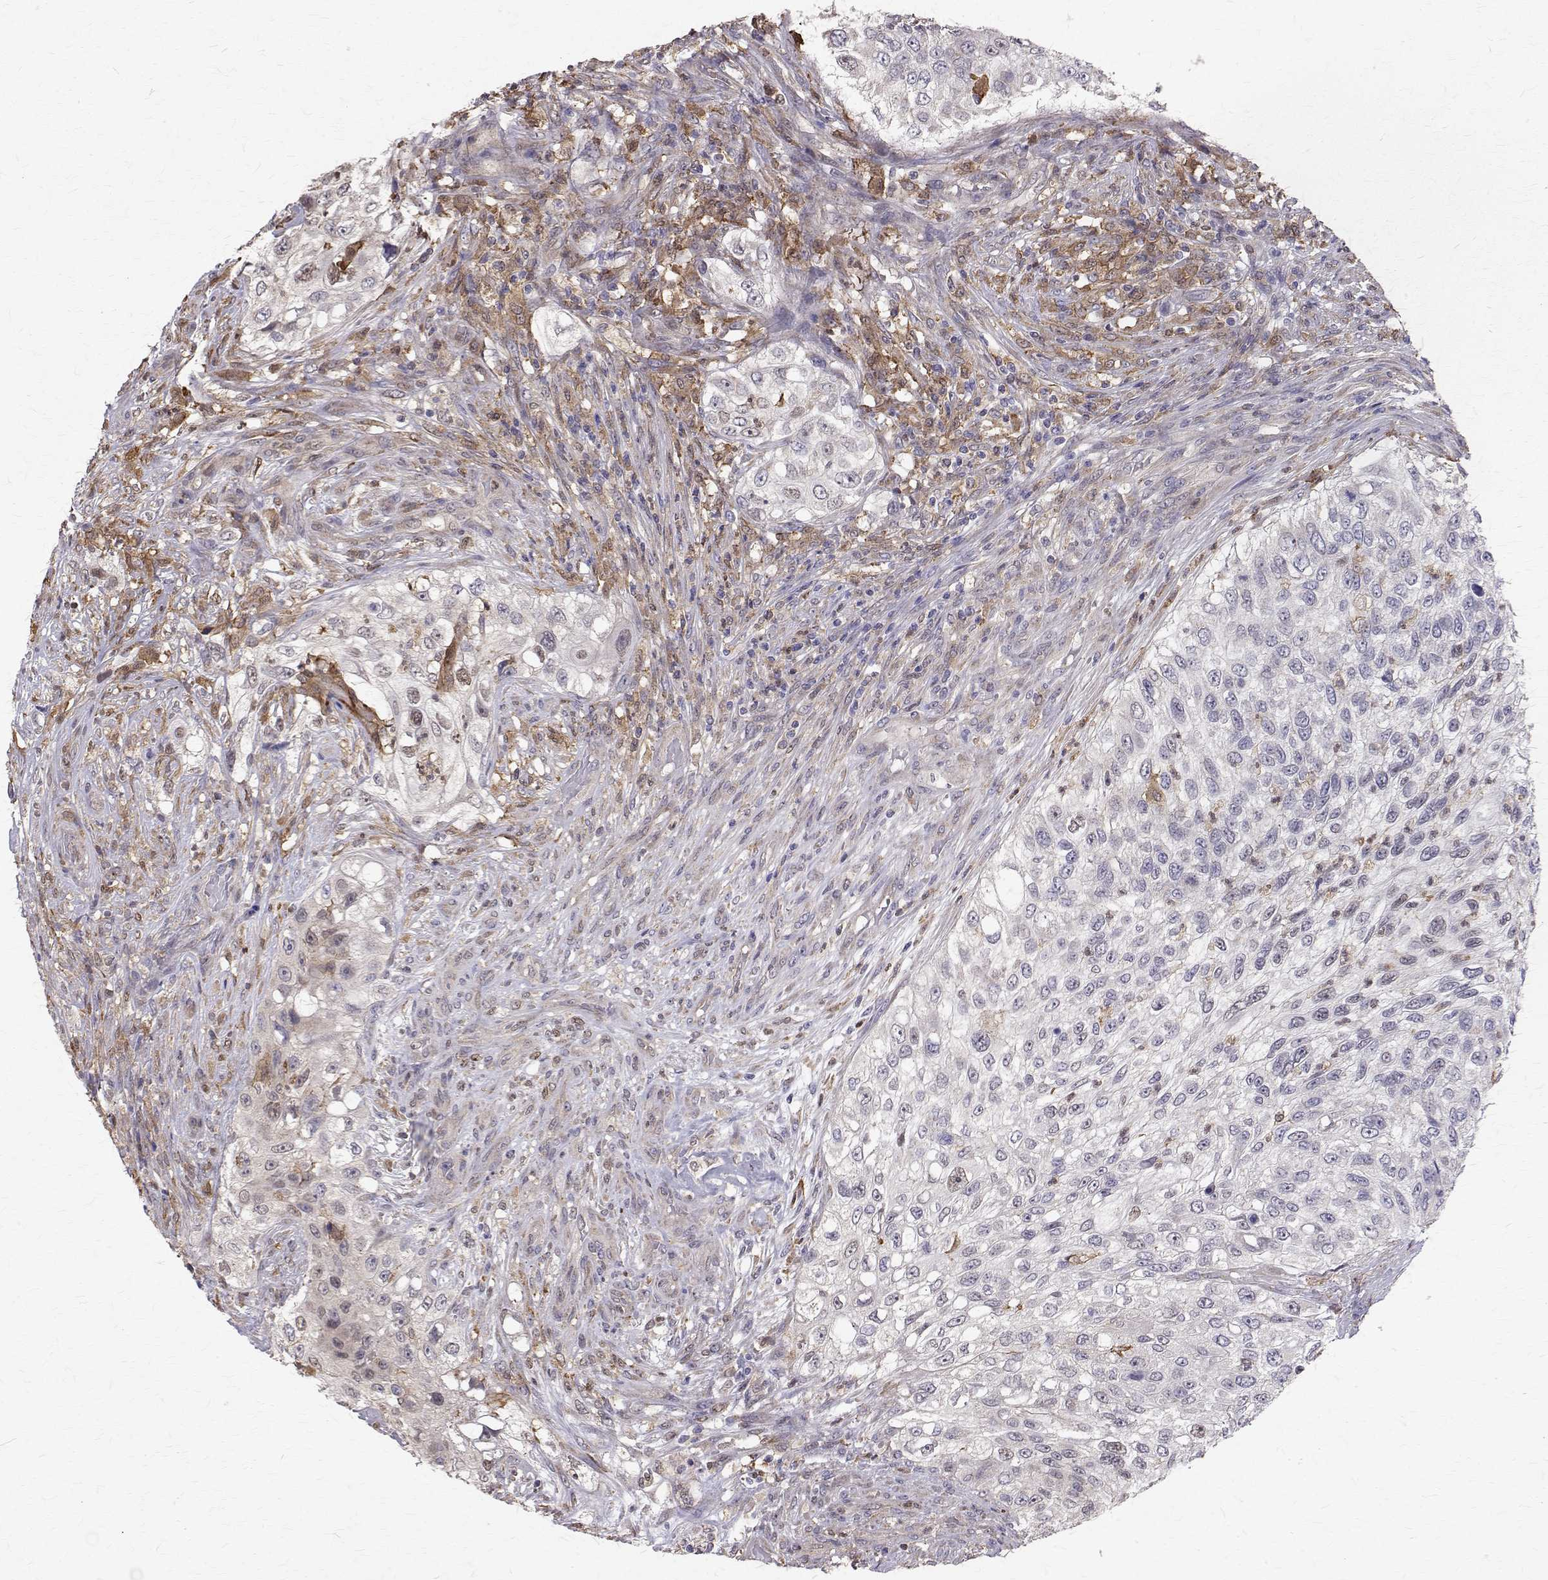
{"staining": {"intensity": "weak", "quantity": "<25%", "location": "nuclear"}, "tissue": "urothelial cancer", "cell_type": "Tumor cells", "image_type": "cancer", "snomed": [{"axis": "morphology", "description": "Urothelial carcinoma, High grade"}, {"axis": "topography", "description": "Urinary bladder"}], "caption": "Photomicrograph shows no significant protein expression in tumor cells of urothelial carcinoma (high-grade).", "gene": "CCDC89", "patient": {"sex": "female", "age": 60}}